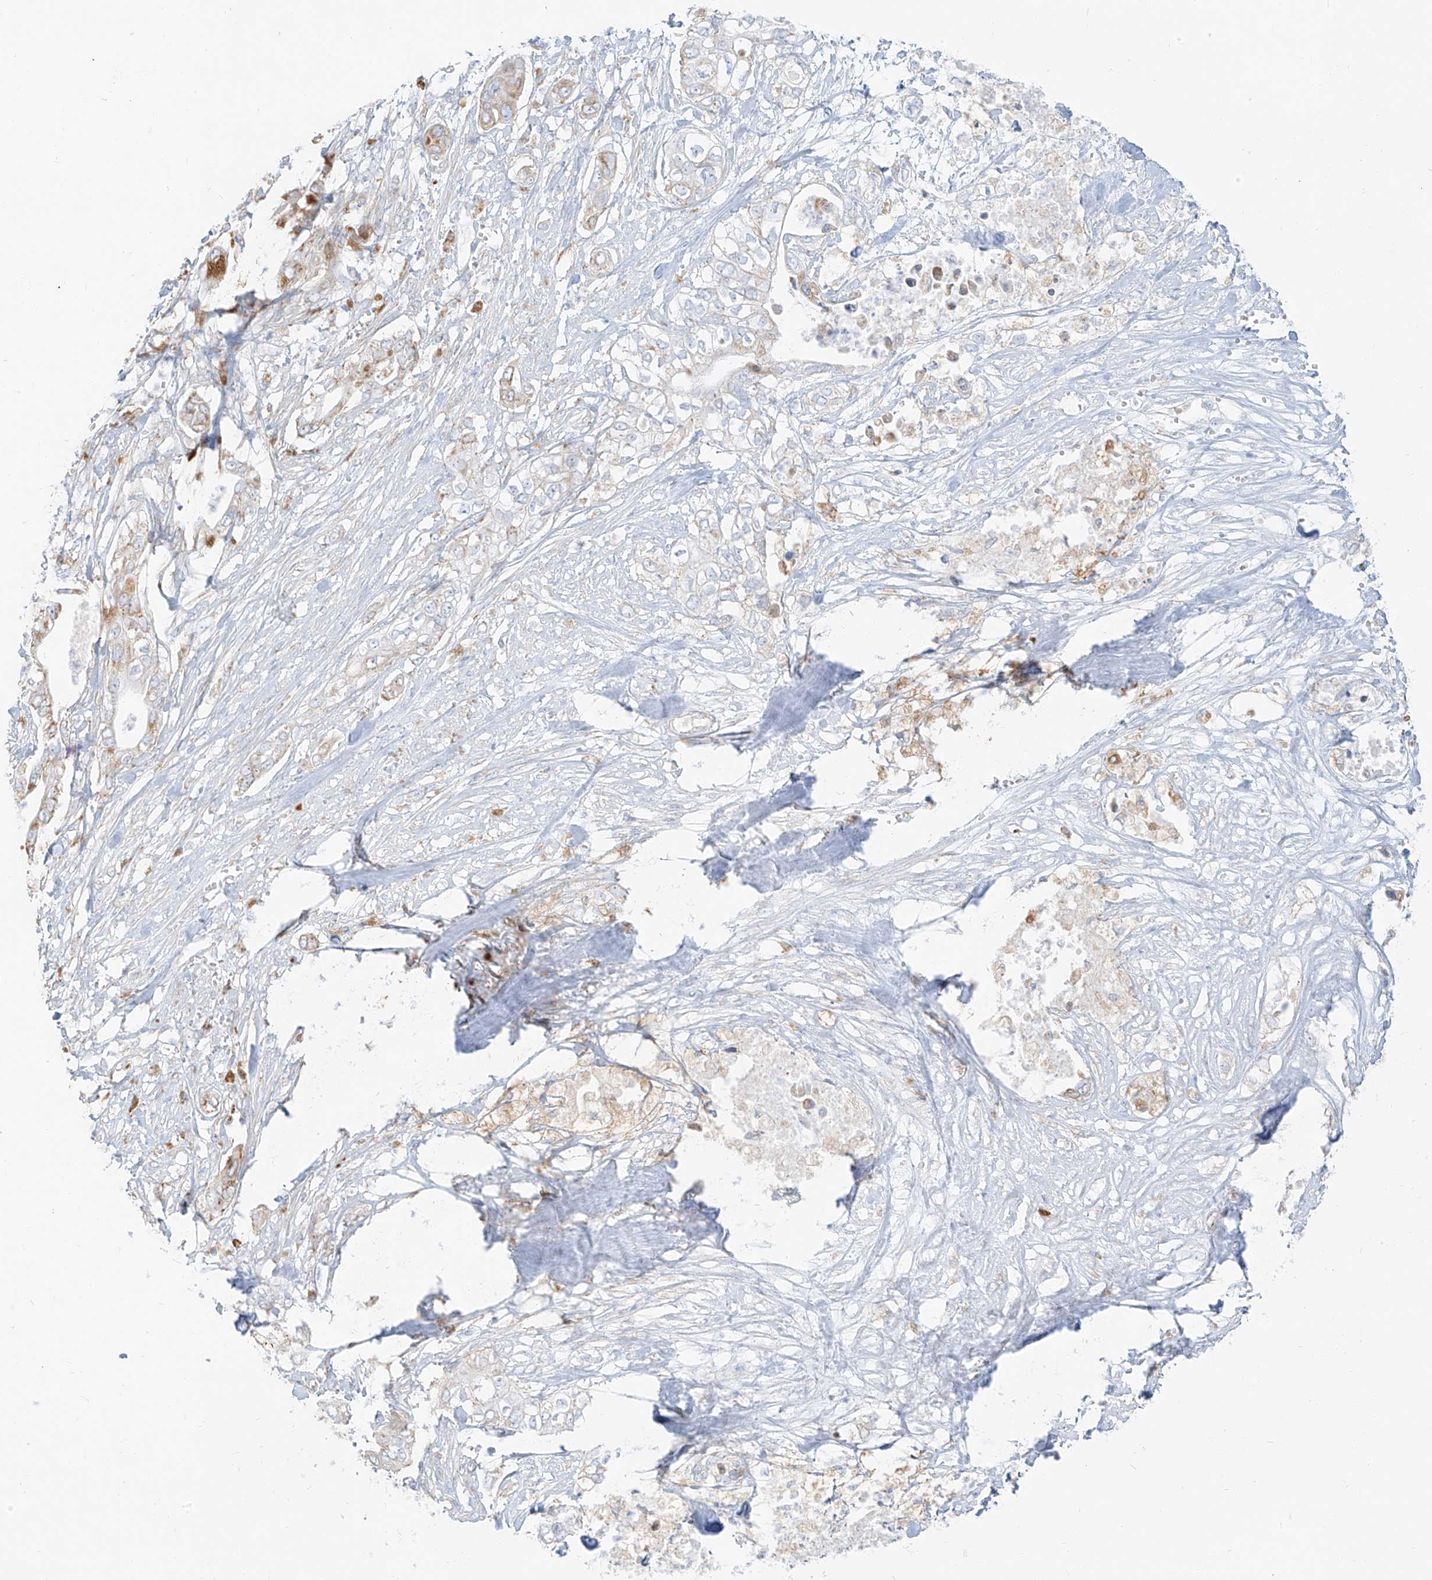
{"staining": {"intensity": "moderate", "quantity": "<25%", "location": "cytoplasmic/membranous"}, "tissue": "pancreatic cancer", "cell_type": "Tumor cells", "image_type": "cancer", "snomed": [{"axis": "morphology", "description": "Adenocarcinoma, NOS"}, {"axis": "topography", "description": "Pancreas"}], "caption": "Pancreatic cancer (adenocarcinoma) stained with immunohistochemistry (IHC) exhibits moderate cytoplasmic/membranous staining in approximately <25% of tumor cells.", "gene": "SLC35F6", "patient": {"sex": "female", "age": 78}}